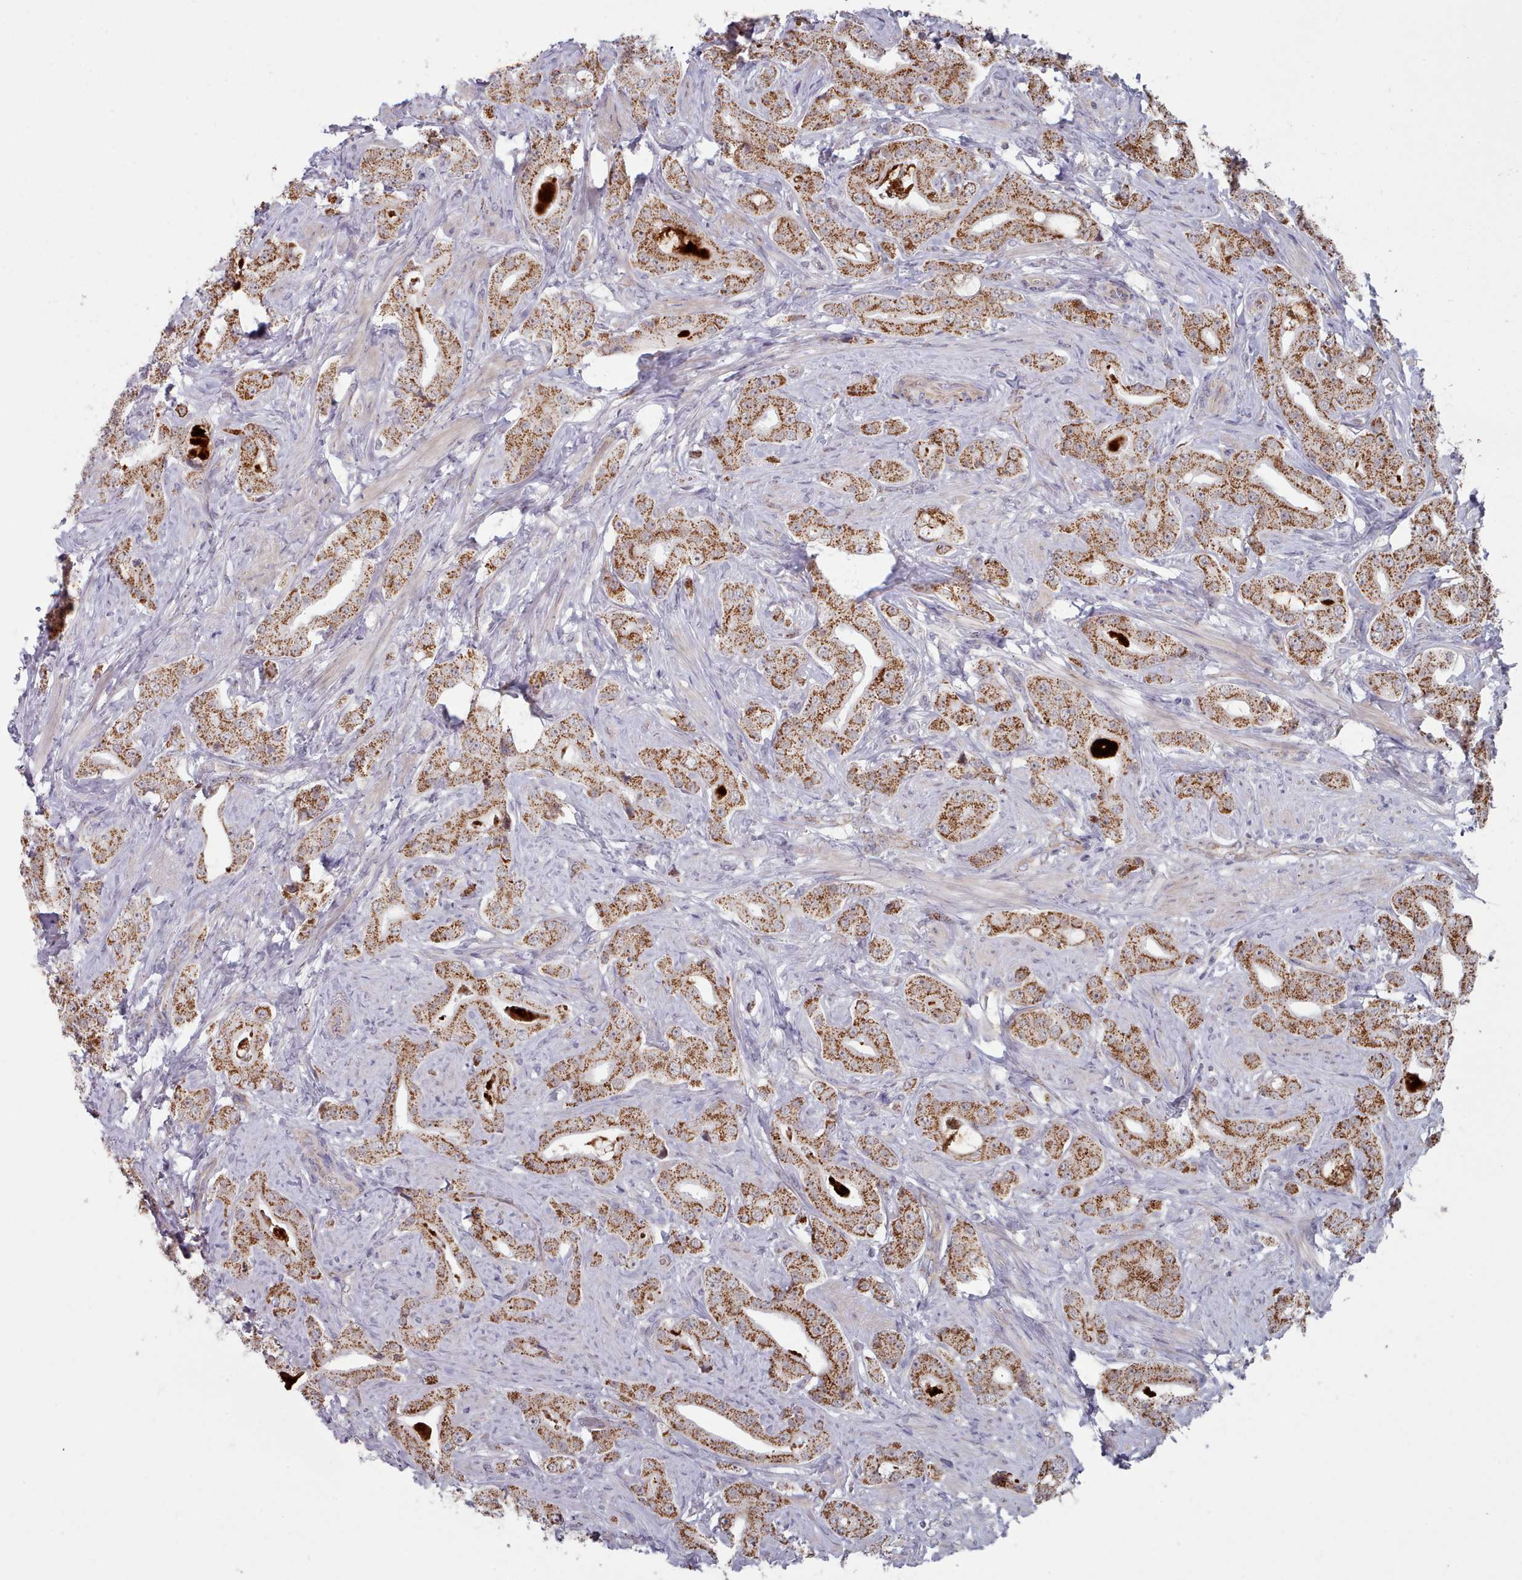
{"staining": {"intensity": "moderate", "quantity": ">75%", "location": "cytoplasmic/membranous"}, "tissue": "prostate cancer", "cell_type": "Tumor cells", "image_type": "cancer", "snomed": [{"axis": "morphology", "description": "Adenocarcinoma, High grade"}, {"axis": "topography", "description": "Prostate"}], "caption": "A brown stain shows moderate cytoplasmic/membranous staining of a protein in human high-grade adenocarcinoma (prostate) tumor cells.", "gene": "TRARG1", "patient": {"sex": "male", "age": 63}}